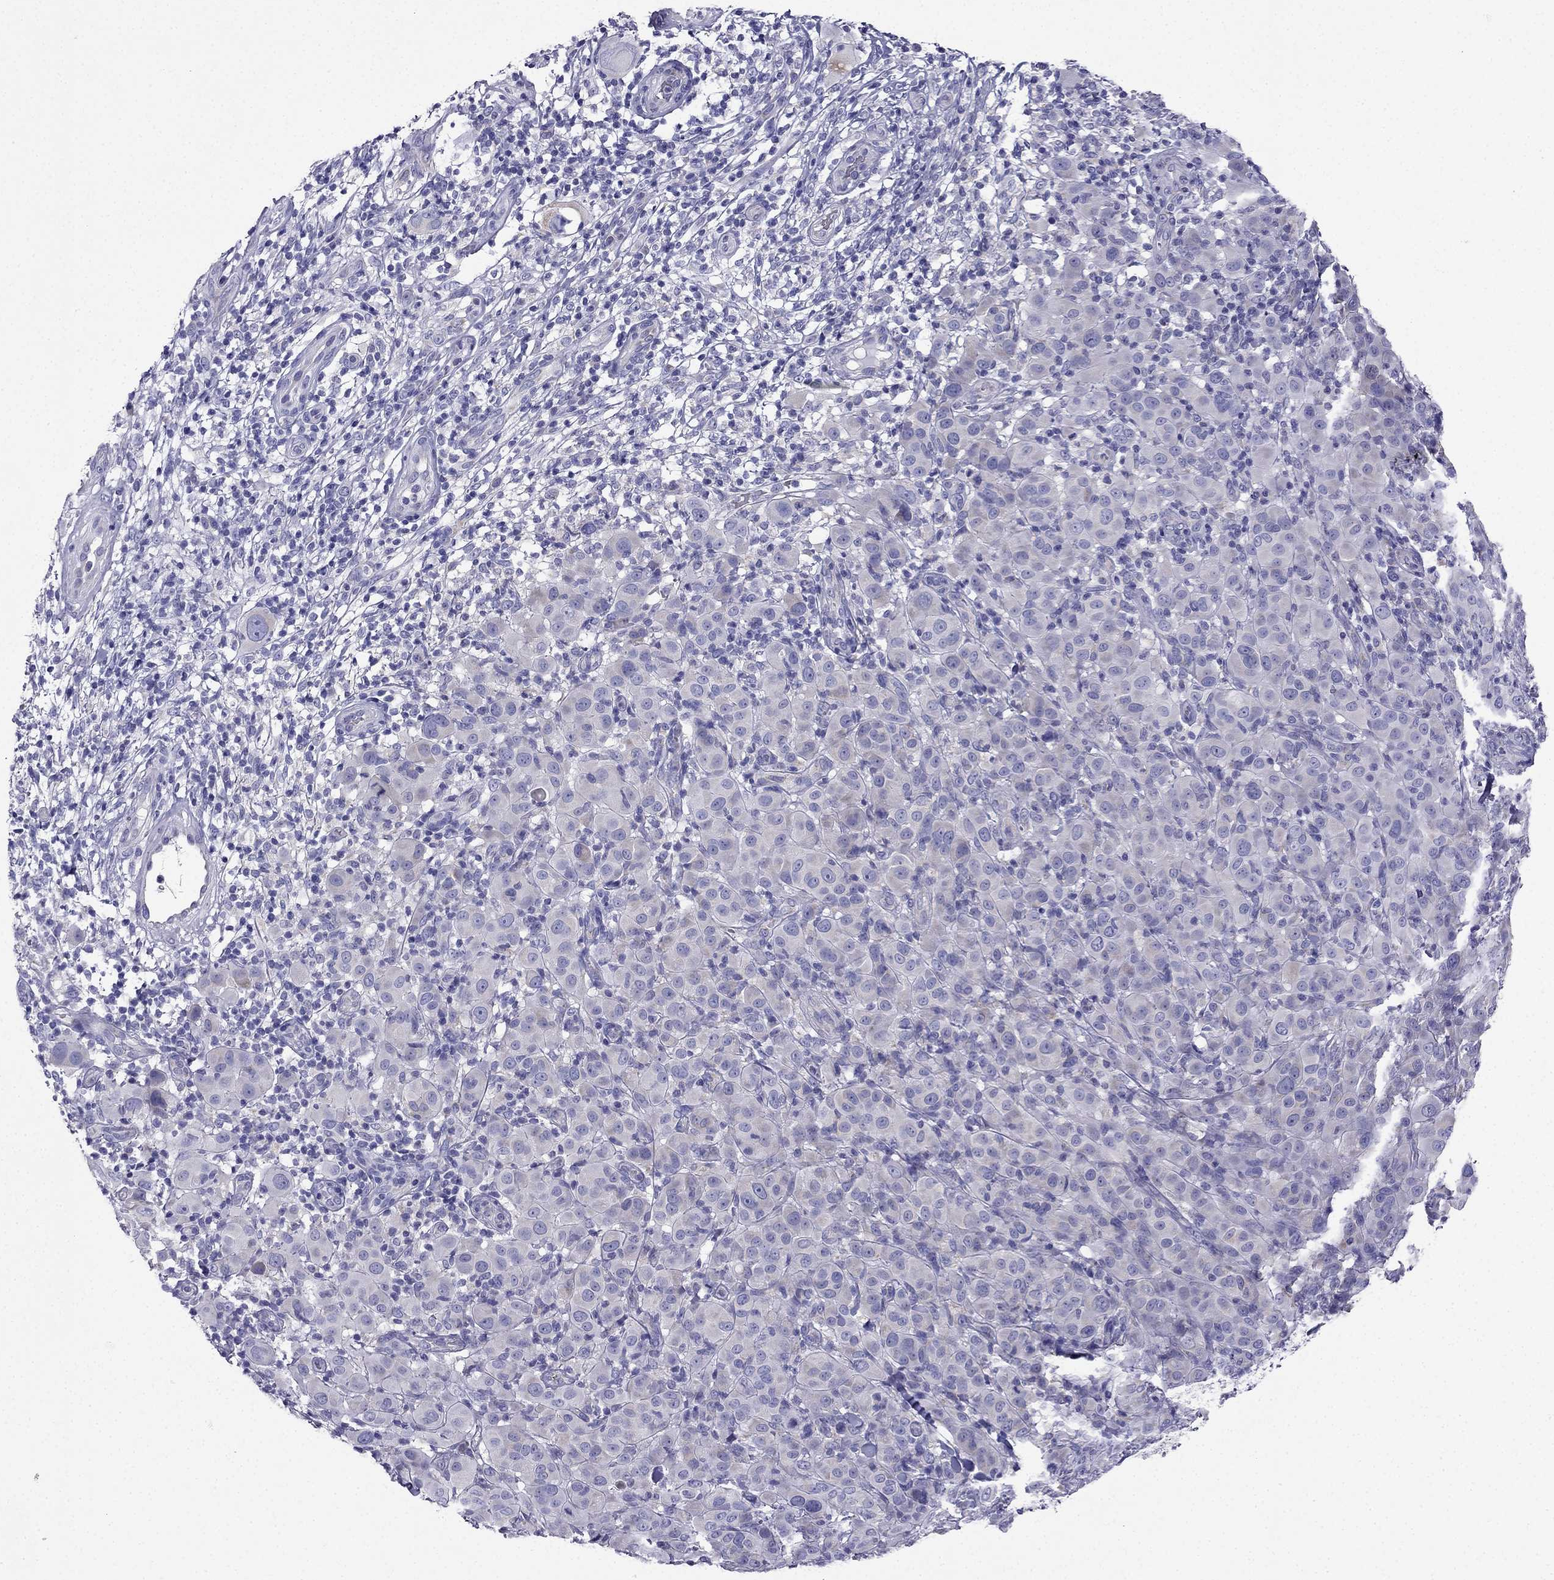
{"staining": {"intensity": "negative", "quantity": "none", "location": "none"}, "tissue": "melanoma", "cell_type": "Tumor cells", "image_type": "cancer", "snomed": [{"axis": "morphology", "description": "Malignant melanoma, NOS"}, {"axis": "topography", "description": "Skin"}], "caption": "DAB immunohistochemical staining of melanoma reveals no significant expression in tumor cells.", "gene": "KIF5A", "patient": {"sex": "female", "age": 87}}